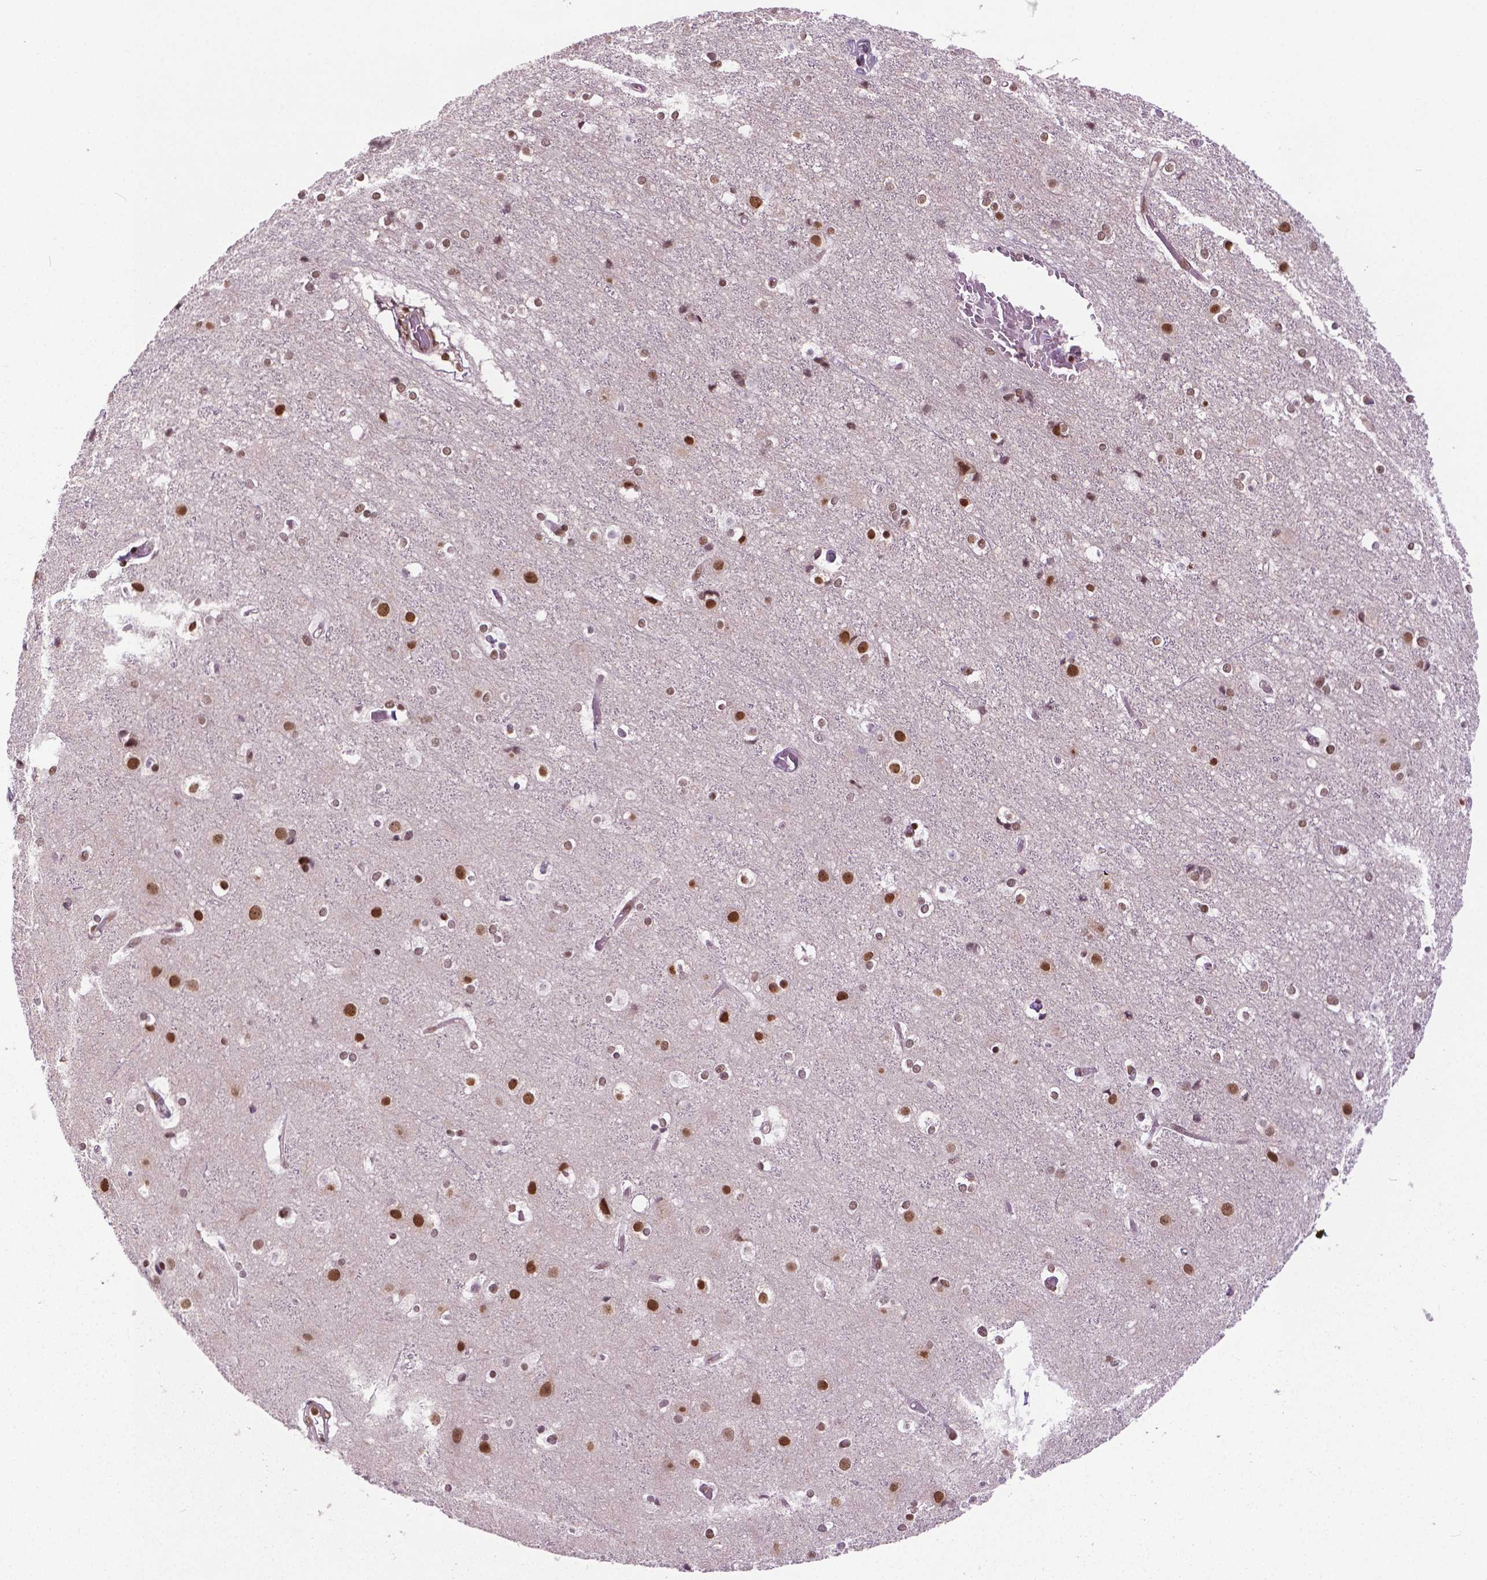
{"staining": {"intensity": "moderate", "quantity": "25%-75%", "location": "nuclear"}, "tissue": "cerebral cortex", "cell_type": "Endothelial cells", "image_type": "normal", "snomed": [{"axis": "morphology", "description": "Normal tissue, NOS"}, {"axis": "topography", "description": "Cerebral cortex"}], "caption": "DAB (3,3'-diaminobenzidine) immunohistochemical staining of benign cerebral cortex demonstrates moderate nuclear protein positivity in approximately 25%-75% of endothelial cells.", "gene": "SIRT6", "patient": {"sex": "female", "age": 52}}